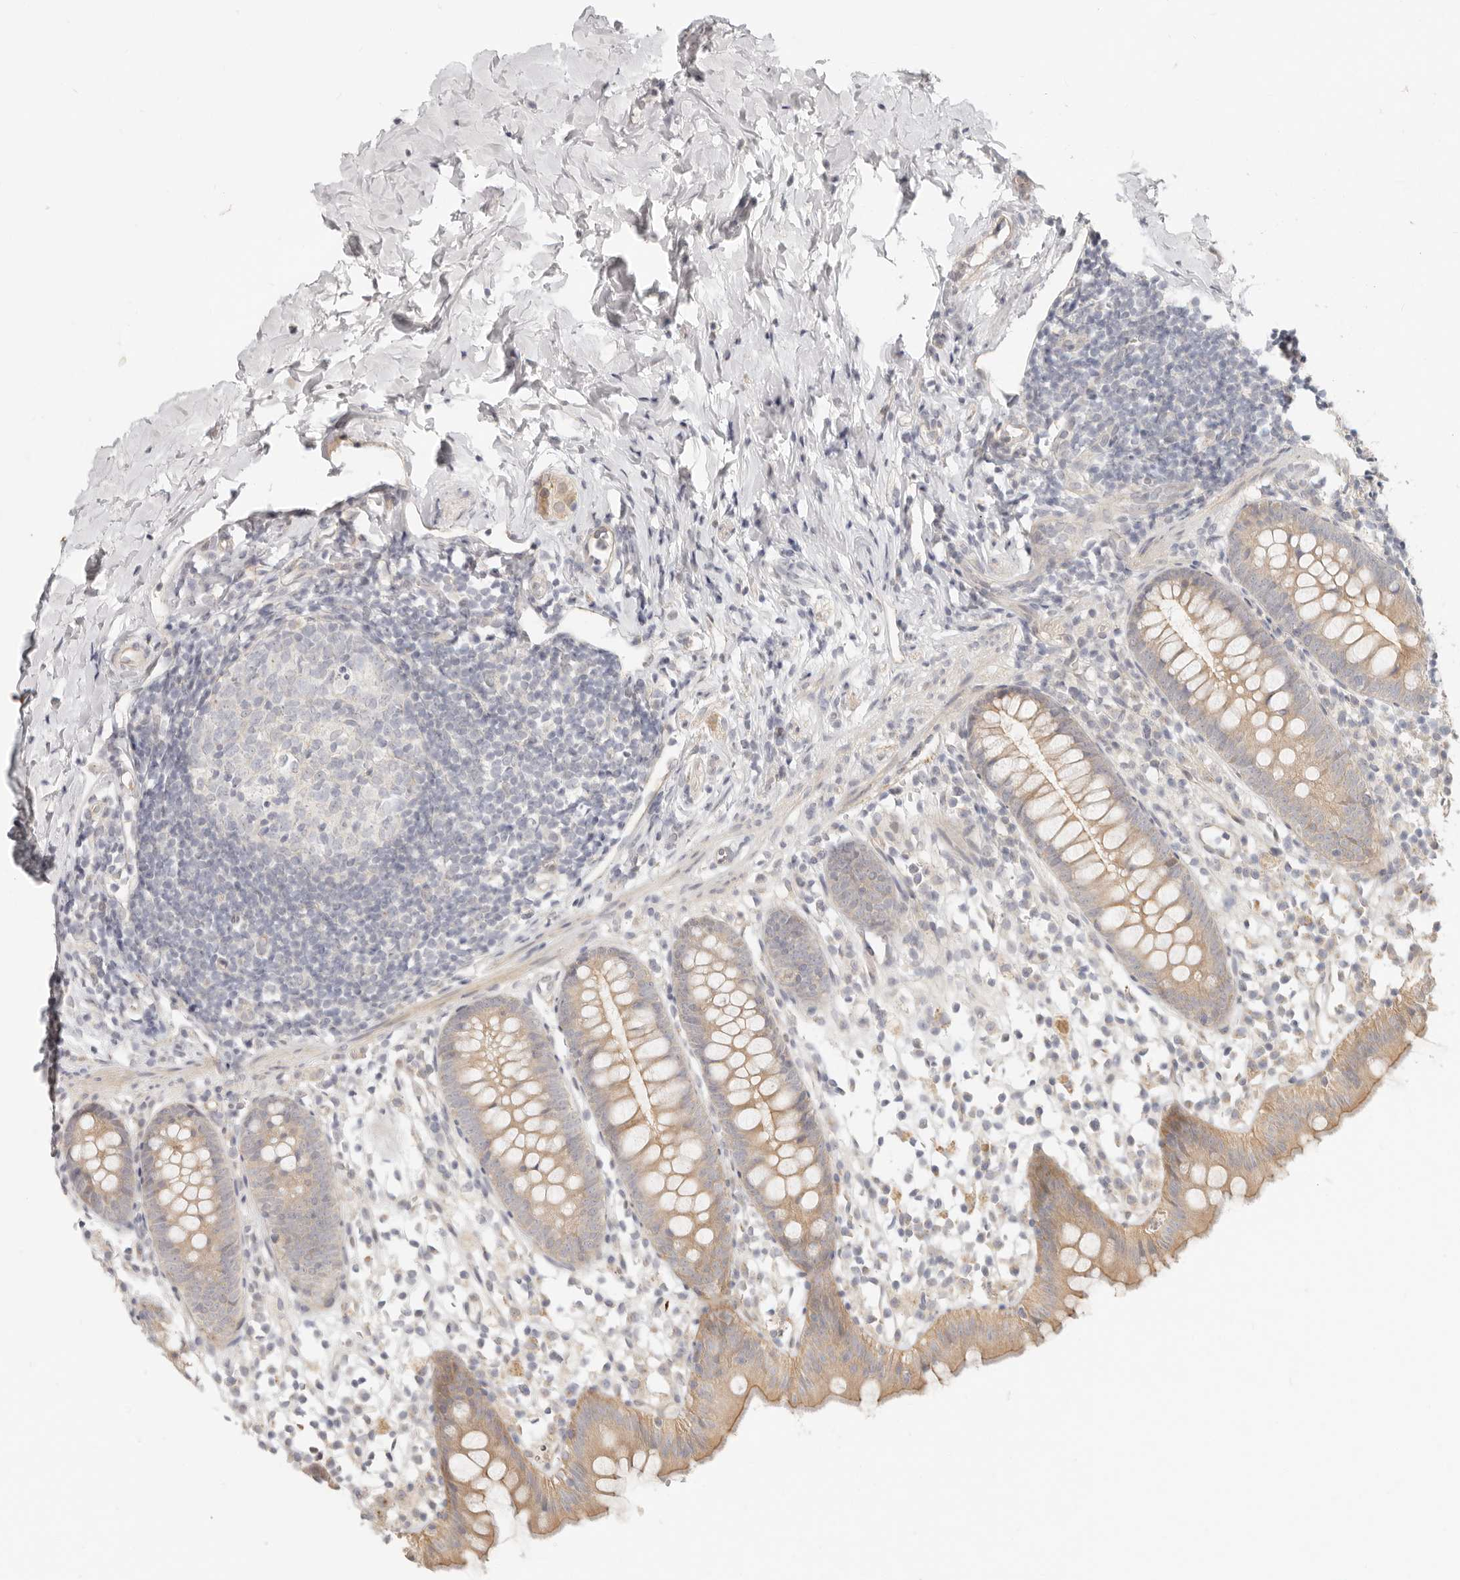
{"staining": {"intensity": "moderate", "quantity": "25%-75%", "location": "cytoplasmic/membranous"}, "tissue": "appendix", "cell_type": "Glandular cells", "image_type": "normal", "snomed": [{"axis": "morphology", "description": "Normal tissue, NOS"}, {"axis": "topography", "description": "Appendix"}], "caption": "Immunohistochemistry (DAB (3,3'-diaminobenzidine)) staining of unremarkable appendix demonstrates moderate cytoplasmic/membranous protein expression in about 25%-75% of glandular cells.", "gene": "TUFT1", "patient": {"sex": "female", "age": 20}}